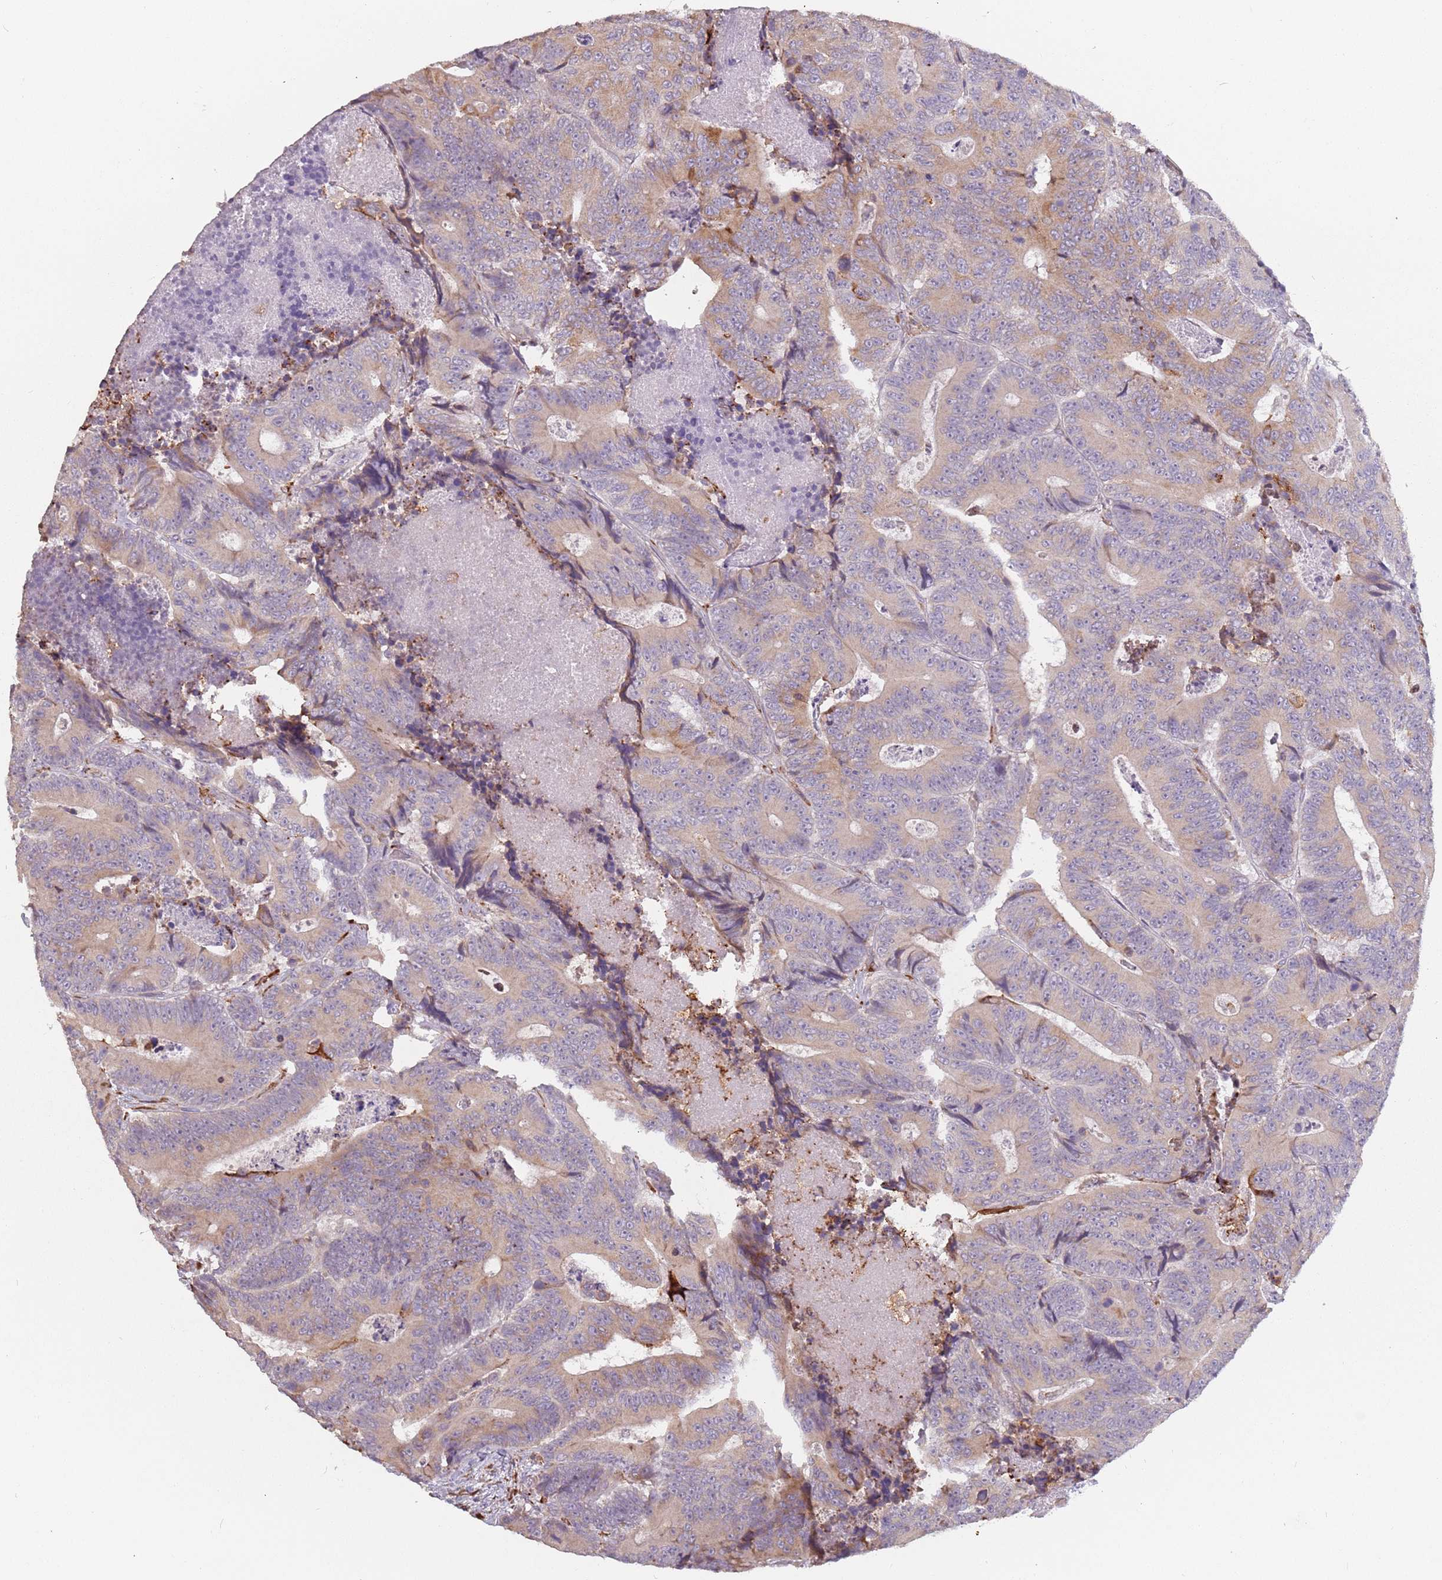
{"staining": {"intensity": "moderate", "quantity": "25%-75%", "location": "cytoplasmic/membranous"}, "tissue": "colorectal cancer", "cell_type": "Tumor cells", "image_type": "cancer", "snomed": [{"axis": "morphology", "description": "Adenocarcinoma, NOS"}, {"axis": "topography", "description": "Colon"}], "caption": "Immunohistochemistry (IHC) micrograph of neoplastic tissue: colorectal adenocarcinoma stained using immunohistochemistry exhibits medium levels of moderate protein expression localized specifically in the cytoplasmic/membranous of tumor cells, appearing as a cytoplasmic/membranous brown color.", "gene": "RPS9", "patient": {"sex": "male", "age": 83}}